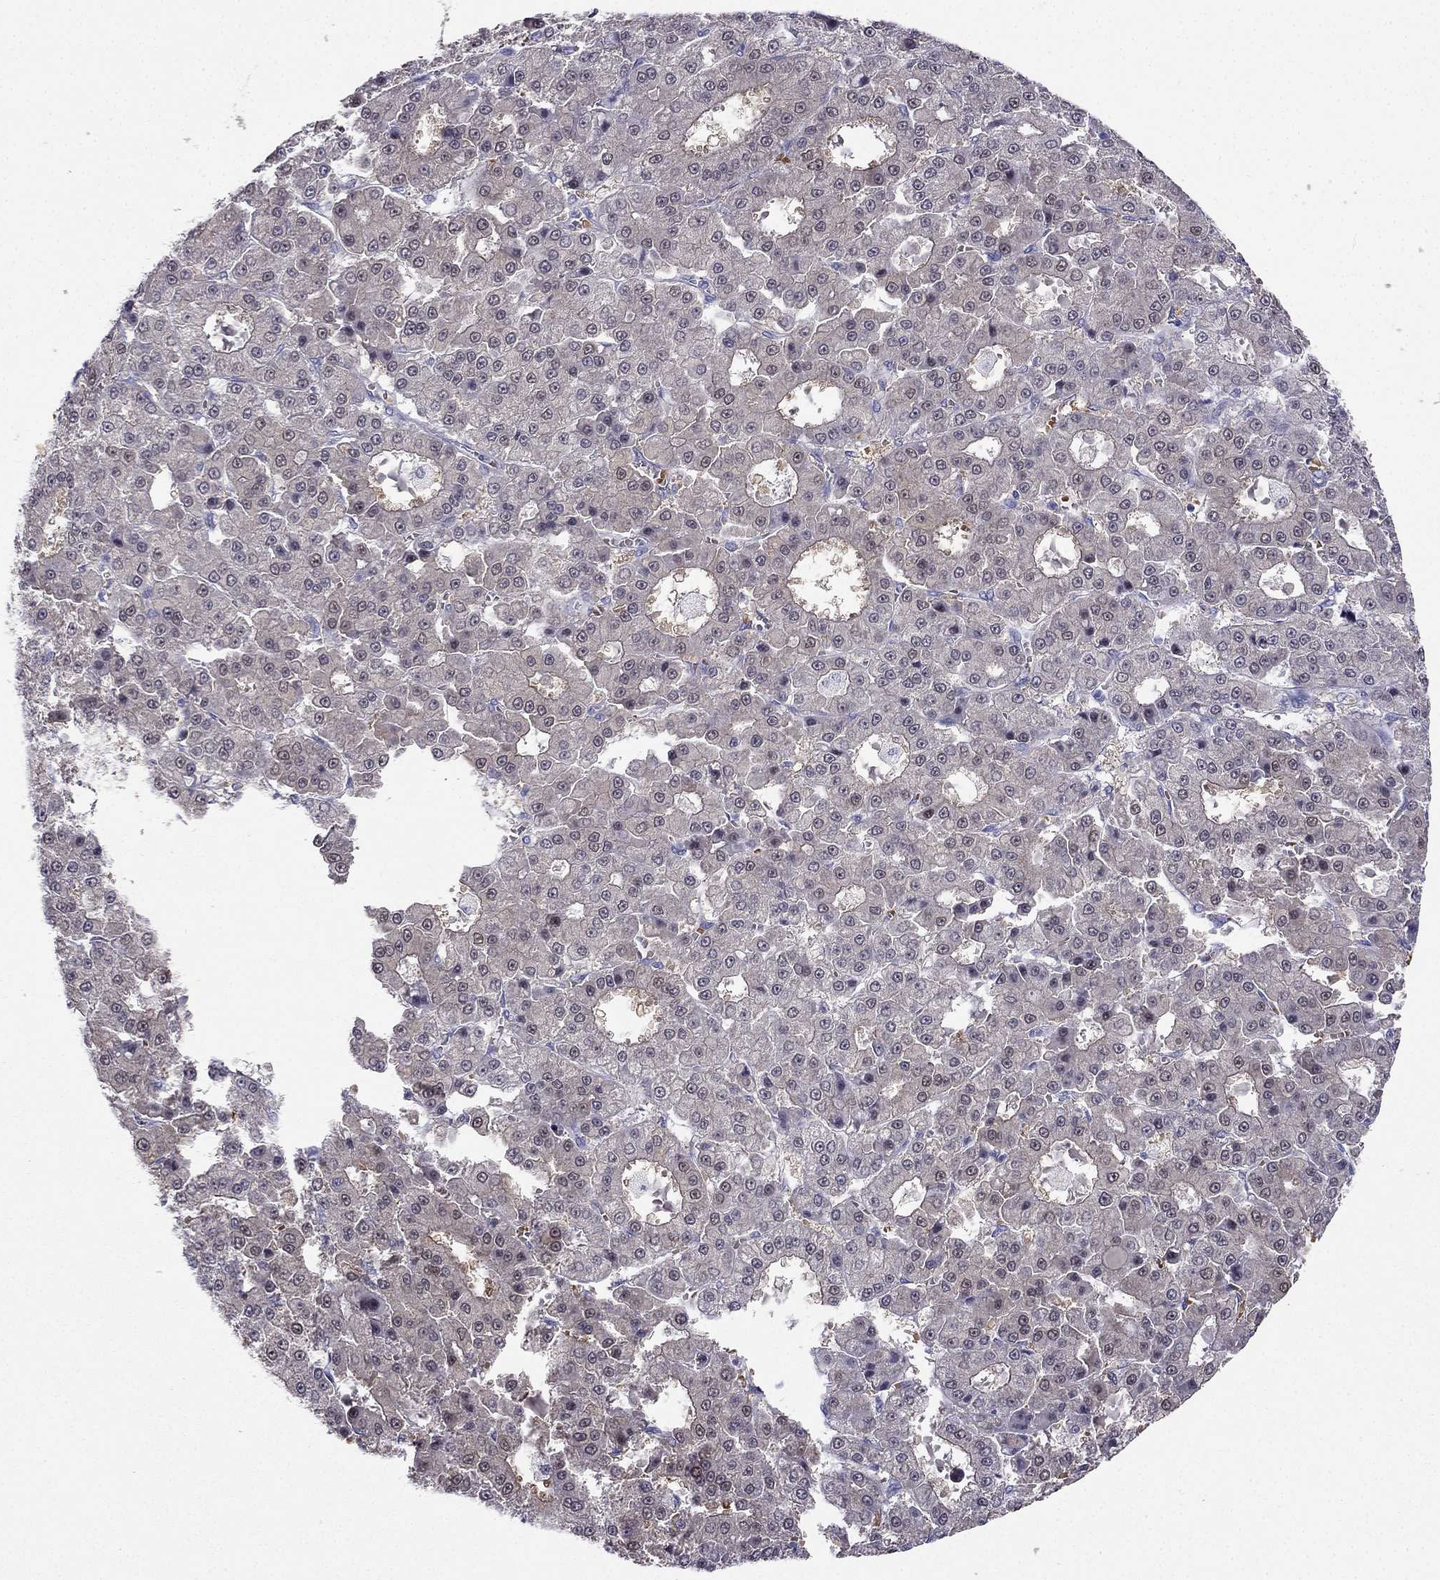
{"staining": {"intensity": "weak", "quantity": "<25%", "location": "nuclear"}, "tissue": "liver cancer", "cell_type": "Tumor cells", "image_type": "cancer", "snomed": [{"axis": "morphology", "description": "Carcinoma, Hepatocellular, NOS"}, {"axis": "topography", "description": "Liver"}], "caption": "A high-resolution photomicrograph shows IHC staining of liver cancer (hepatocellular carcinoma), which shows no significant positivity in tumor cells. The staining was performed using DAB (3,3'-diaminobenzidine) to visualize the protein expression in brown, while the nuclei were stained in blue with hematoxylin (Magnification: 20x).", "gene": "RSPH14", "patient": {"sex": "male", "age": 70}}